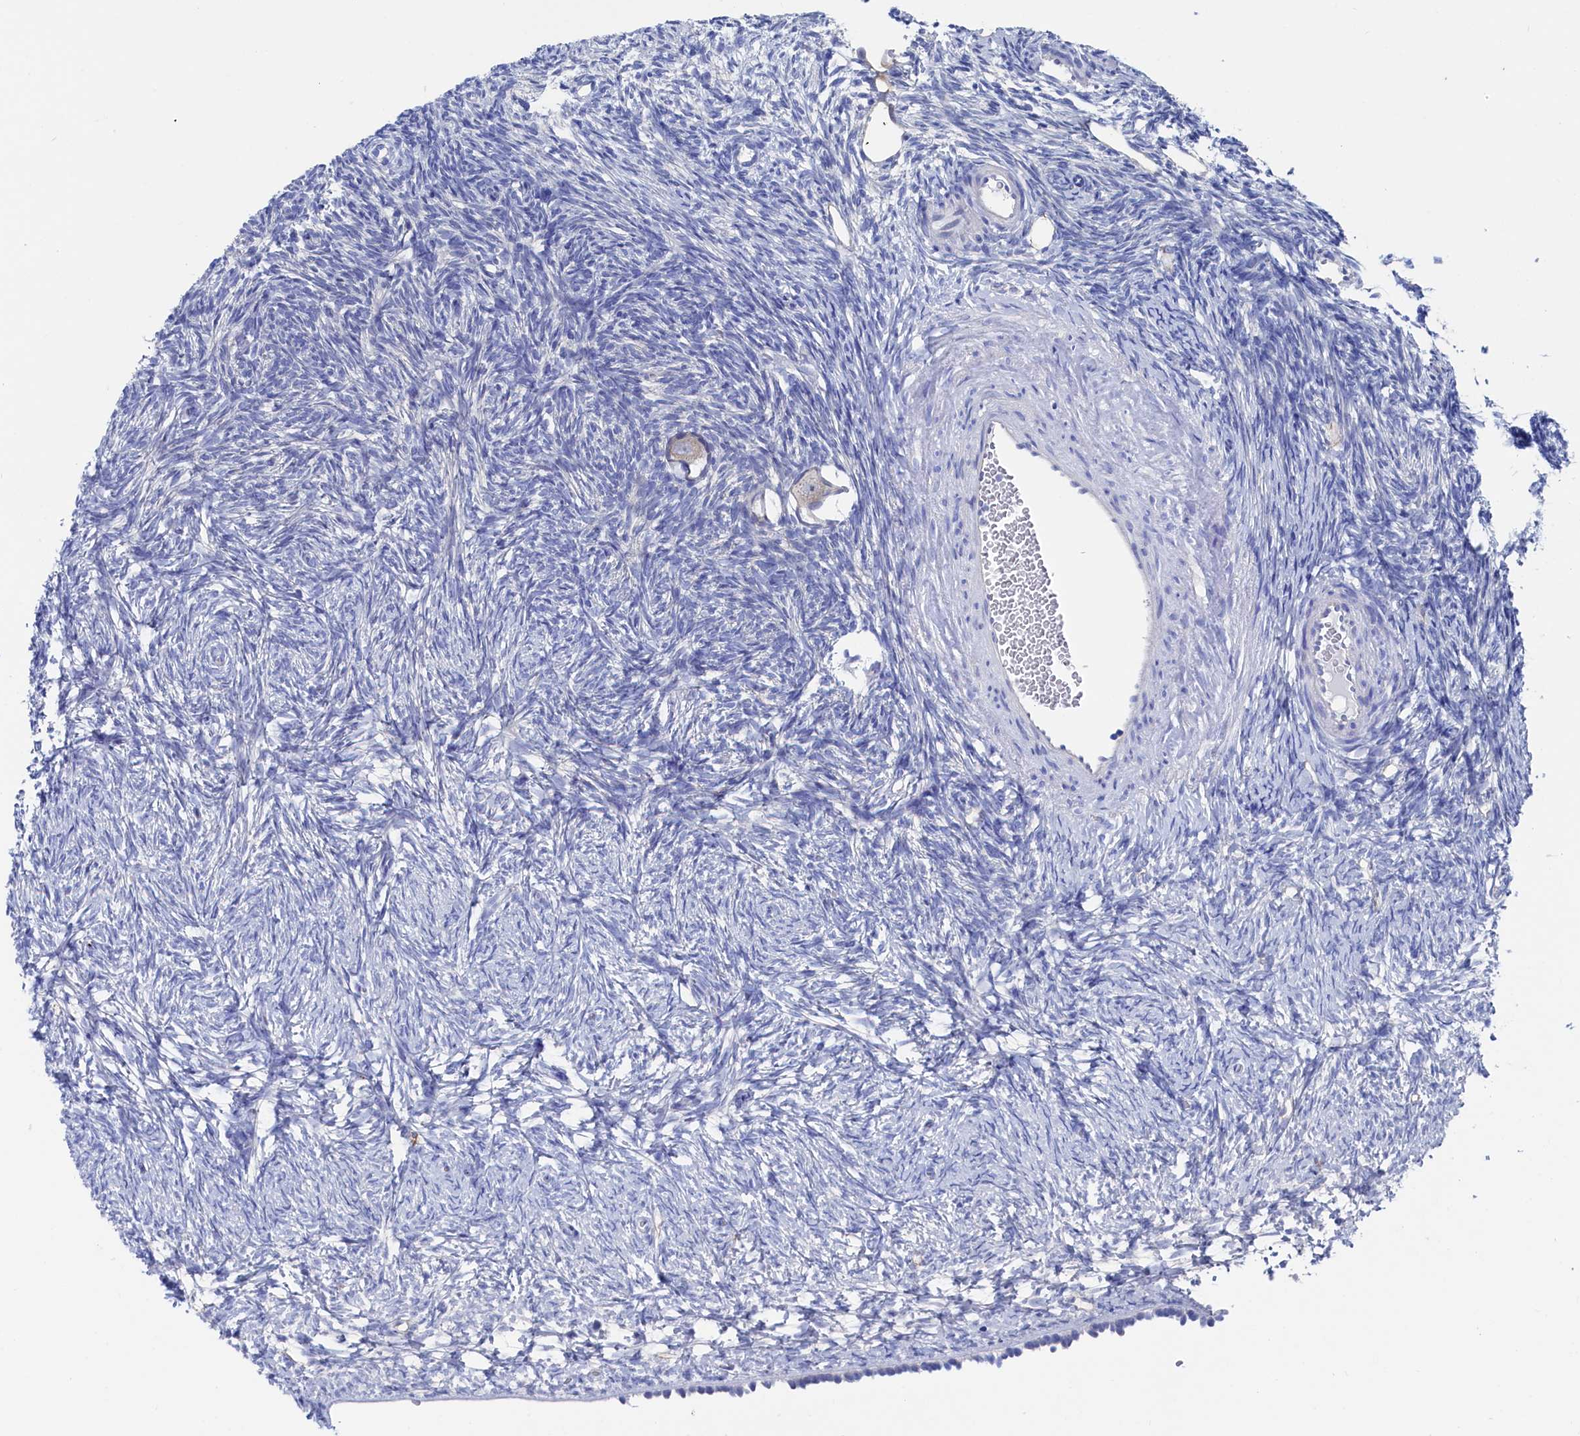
{"staining": {"intensity": "weak", "quantity": "<25%", "location": "cytoplasmic/membranous"}, "tissue": "ovary", "cell_type": "Follicle cells", "image_type": "normal", "snomed": [{"axis": "morphology", "description": "Normal tissue, NOS"}, {"axis": "topography", "description": "Ovary"}], "caption": "DAB (3,3'-diaminobenzidine) immunohistochemical staining of benign human ovary reveals no significant expression in follicle cells.", "gene": "TMOD2", "patient": {"sex": "female", "age": 34}}